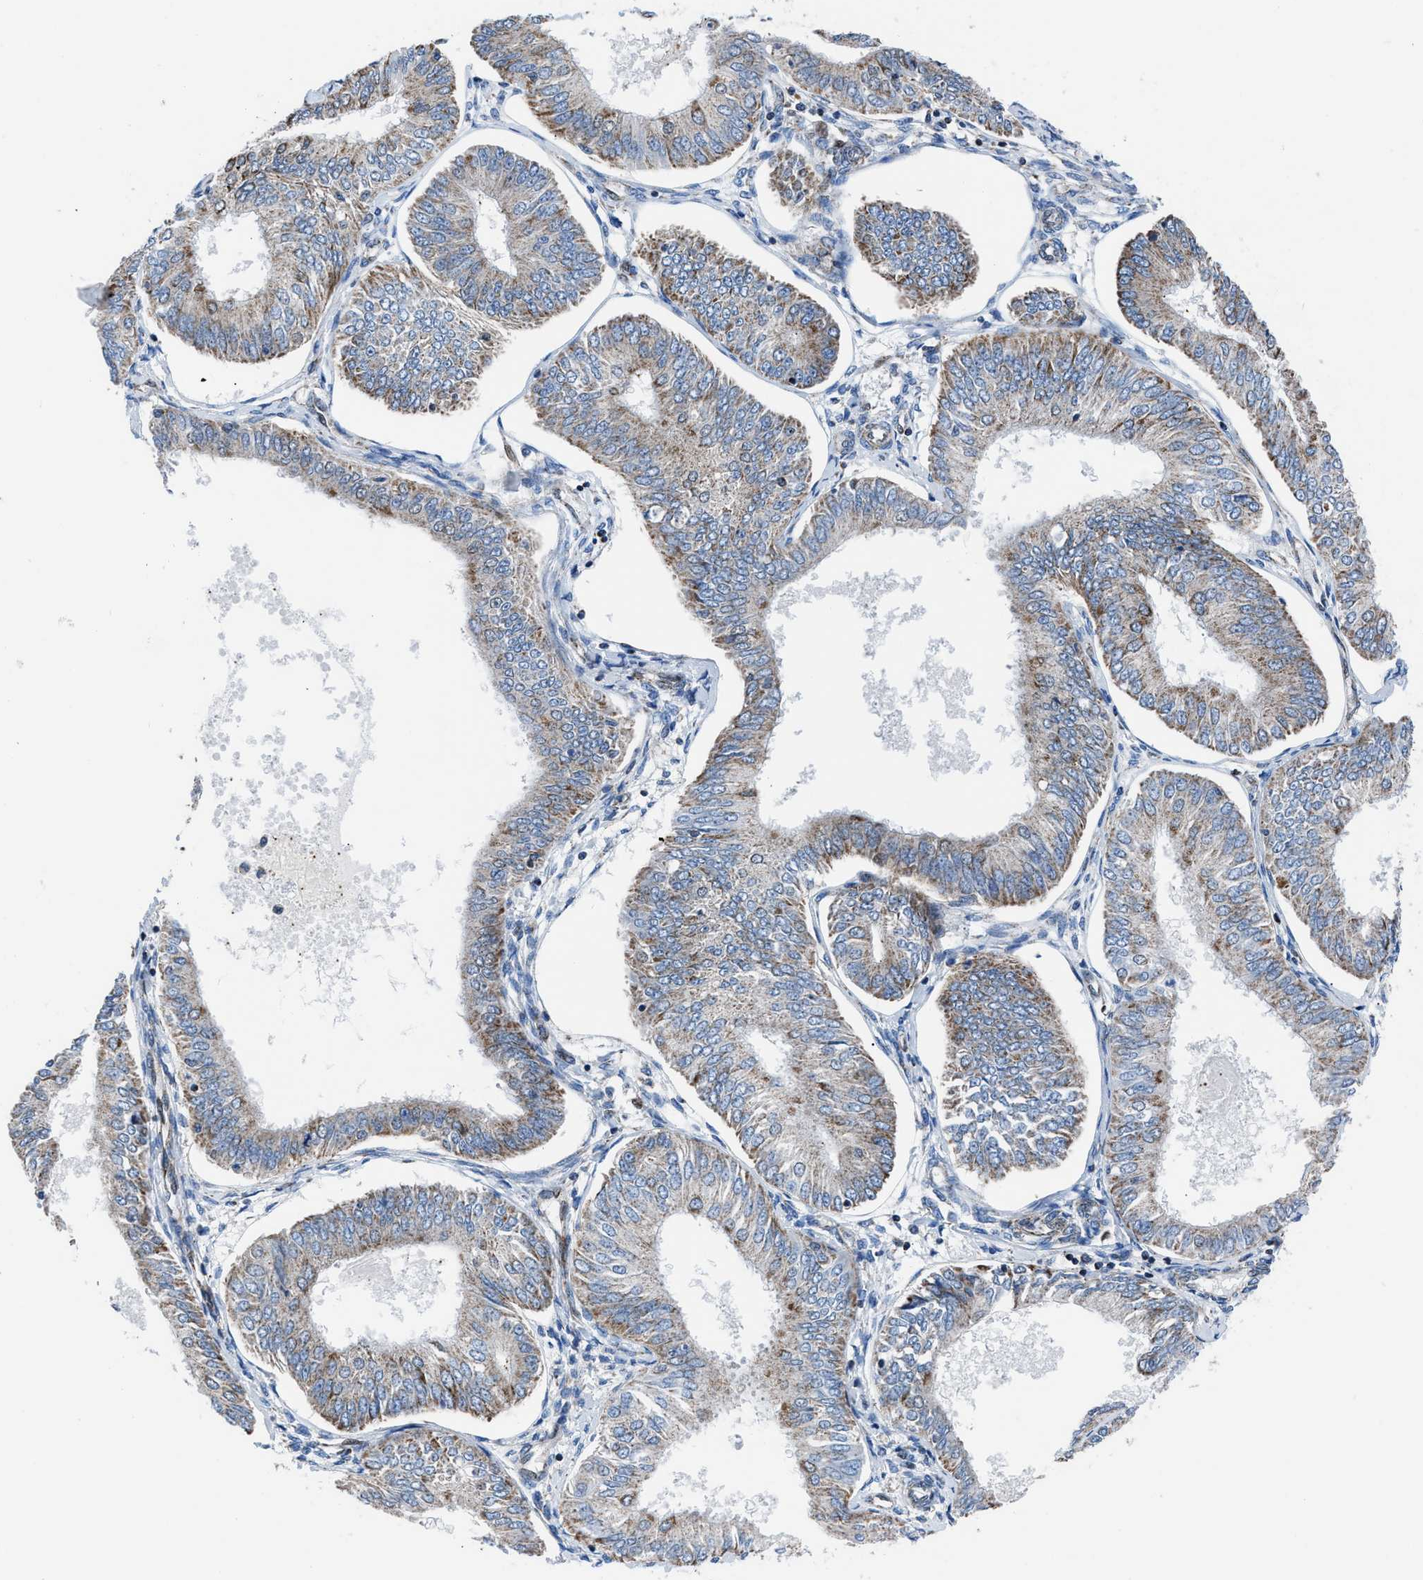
{"staining": {"intensity": "moderate", "quantity": "25%-75%", "location": "cytoplasmic/membranous"}, "tissue": "endometrial cancer", "cell_type": "Tumor cells", "image_type": "cancer", "snomed": [{"axis": "morphology", "description": "Adenocarcinoma, NOS"}, {"axis": "topography", "description": "Endometrium"}], "caption": "Immunohistochemistry image of human endometrial adenocarcinoma stained for a protein (brown), which exhibits medium levels of moderate cytoplasmic/membranous expression in about 25%-75% of tumor cells.", "gene": "LMO2", "patient": {"sex": "female", "age": 58}}